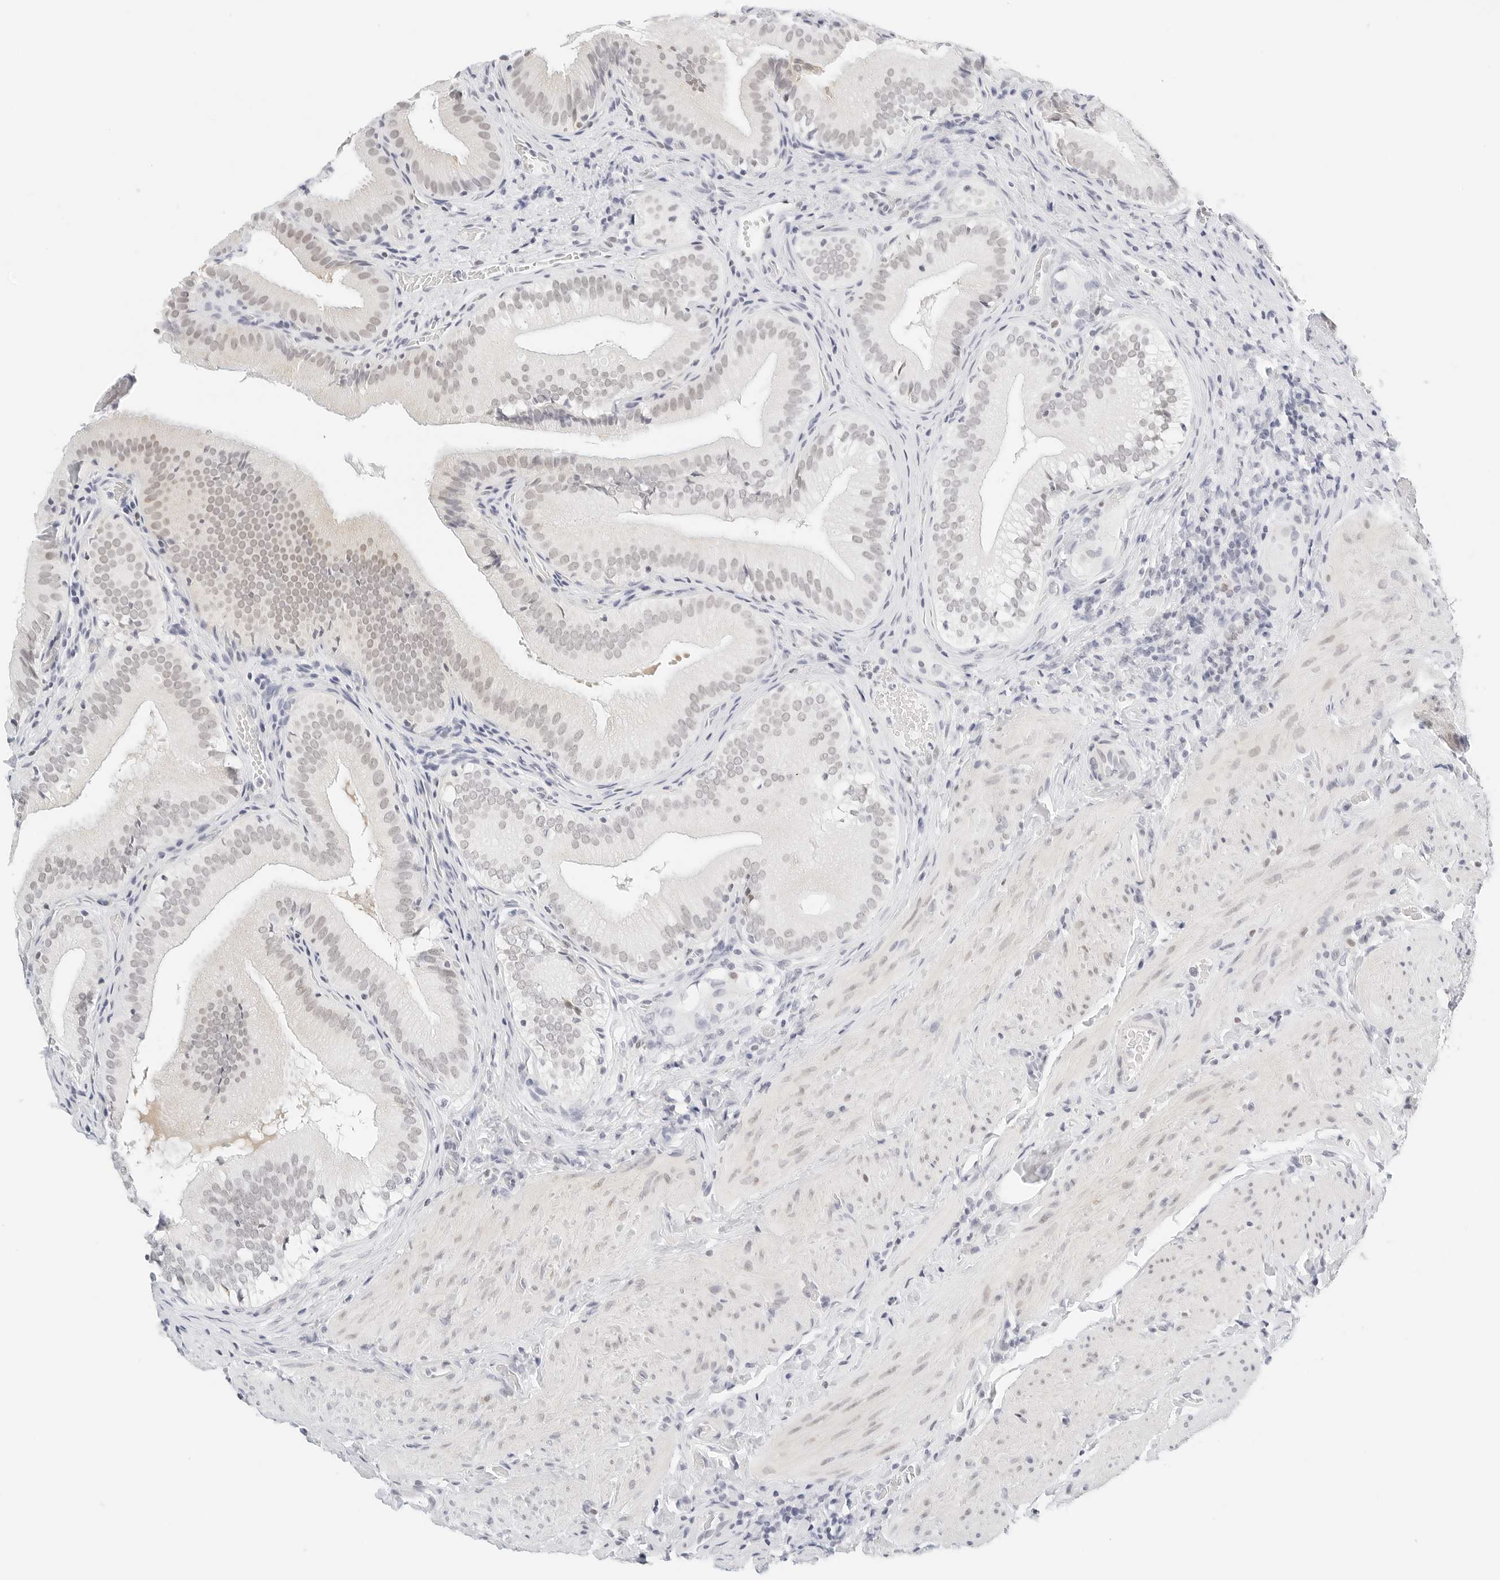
{"staining": {"intensity": "weak", "quantity": "25%-75%", "location": "nuclear"}, "tissue": "gallbladder", "cell_type": "Glandular cells", "image_type": "normal", "snomed": [{"axis": "morphology", "description": "Normal tissue, NOS"}, {"axis": "topography", "description": "Gallbladder"}], "caption": "A histopathology image showing weak nuclear positivity in about 25%-75% of glandular cells in normal gallbladder, as visualized by brown immunohistochemical staining.", "gene": "CD22", "patient": {"sex": "female", "age": 30}}